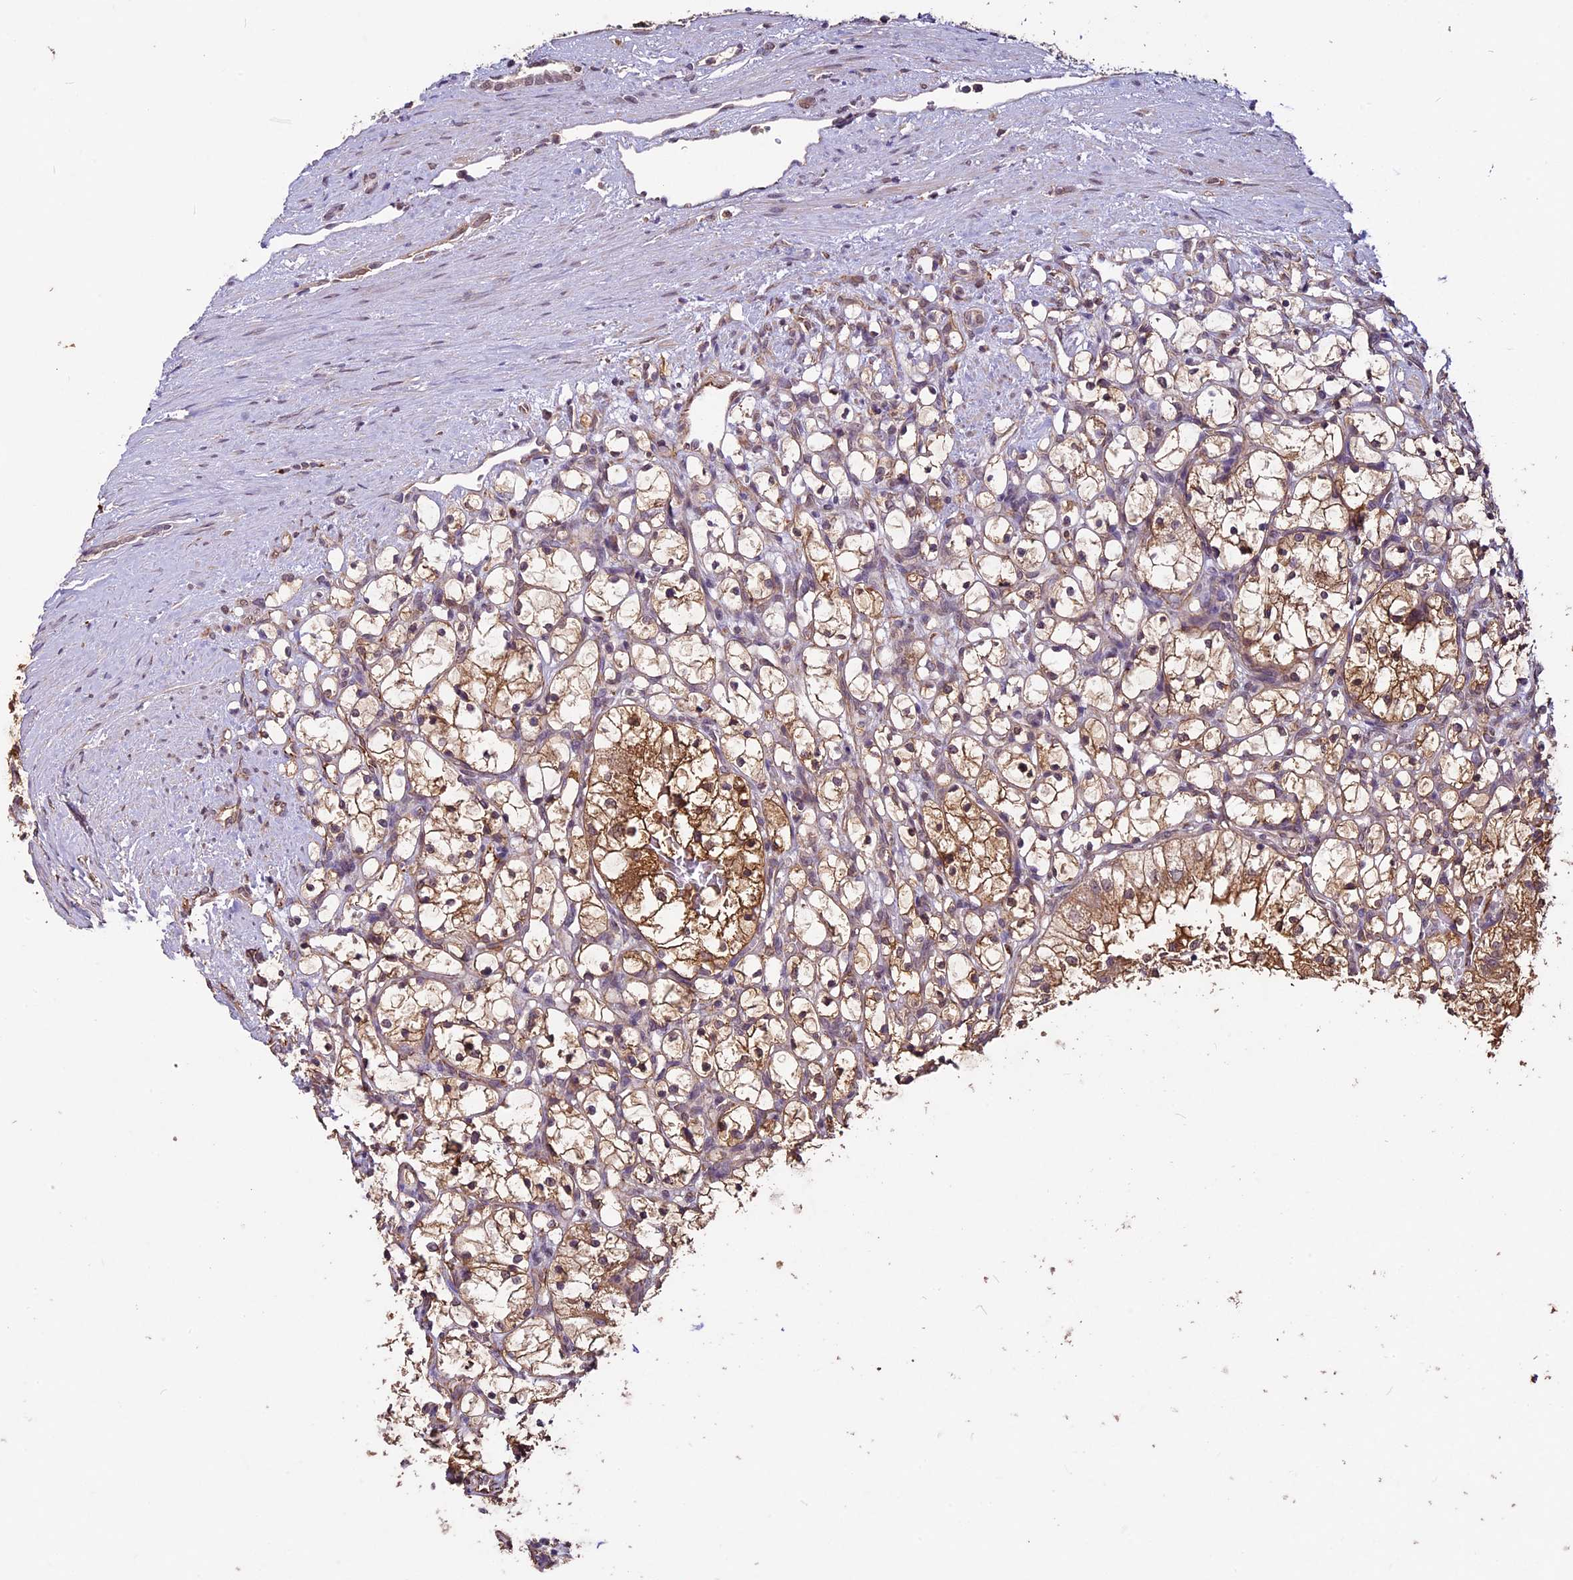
{"staining": {"intensity": "moderate", "quantity": ">75%", "location": "cytoplasmic/membranous"}, "tissue": "renal cancer", "cell_type": "Tumor cells", "image_type": "cancer", "snomed": [{"axis": "morphology", "description": "Adenocarcinoma, NOS"}, {"axis": "topography", "description": "Kidney"}], "caption": "IHC staining of adenocarcinoma (renal), which shows medium levels of moderate cytoplasmic/membranous staining in about >75% of tumor cells indicating moderate cytoplasmic/membranous protein staining. The staining was performed using DAB (brown) for protein detection and nuclei were counterstained in hematoxylin (blue).", "gene": "C3orf70", "patient": {"sex": "female", "age": 69}}